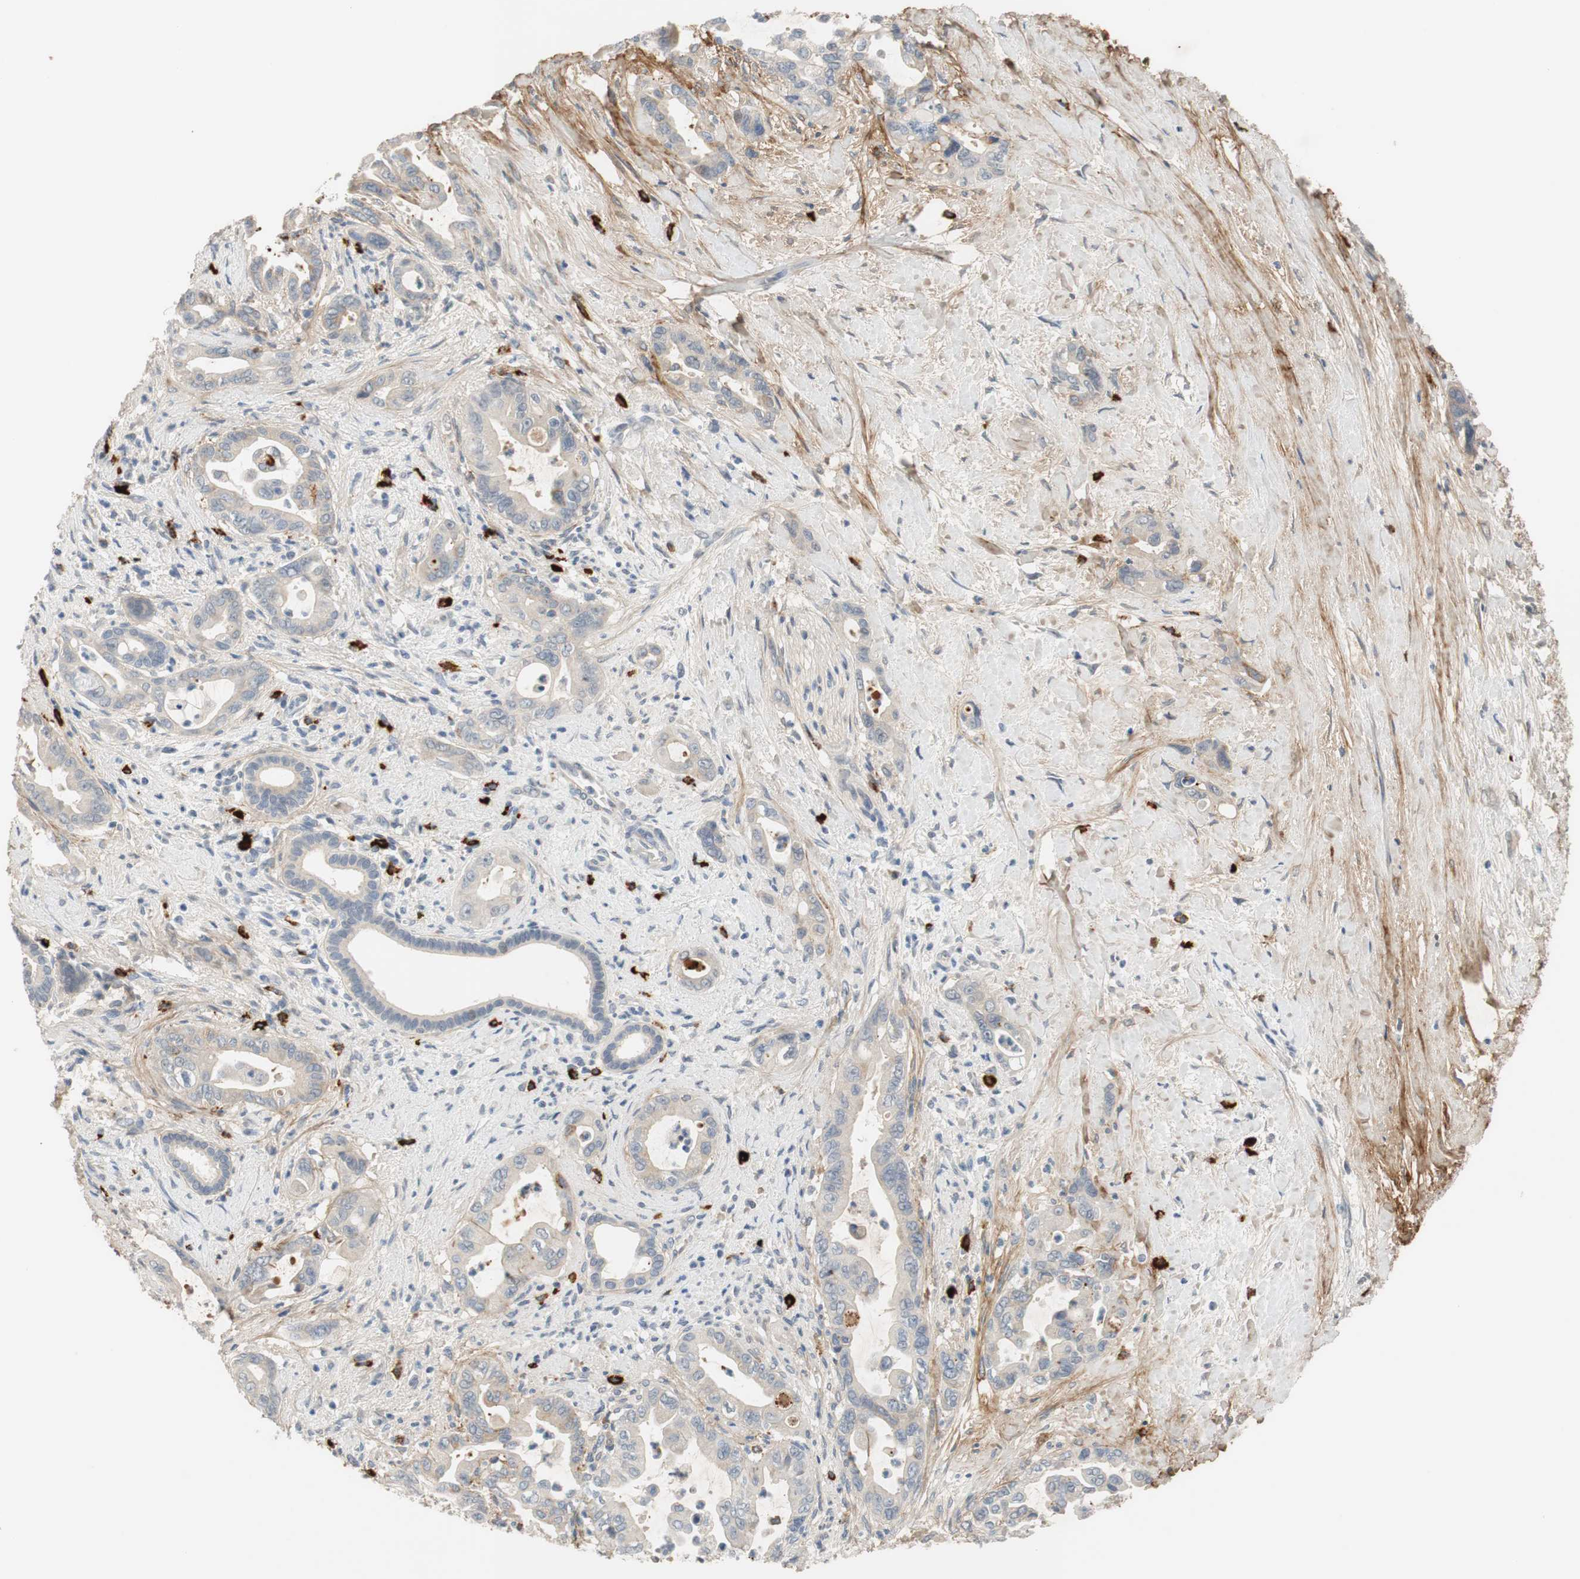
{"staining": {"intensity": "weak", "quantity": "25%-75%", "location": "cytoplasmic/membranous"}, "tissue": "pancreatic cancer", "cell_type": "Tumor cells", "image_type": "cancer", "snomed": [{"axis": "morphology", "description": "Adenocarcinoma, NOS"}, {"axis": "topography", "description": "Pancreas"}], "caption": "Pancreatic cancer stained with IHC displays weak cytoplasmic/membranous positivity in approximately 25%-75% of tumor cells.", "gene": "COL12A1", "patient": {"sex": "male", "age": 70}}